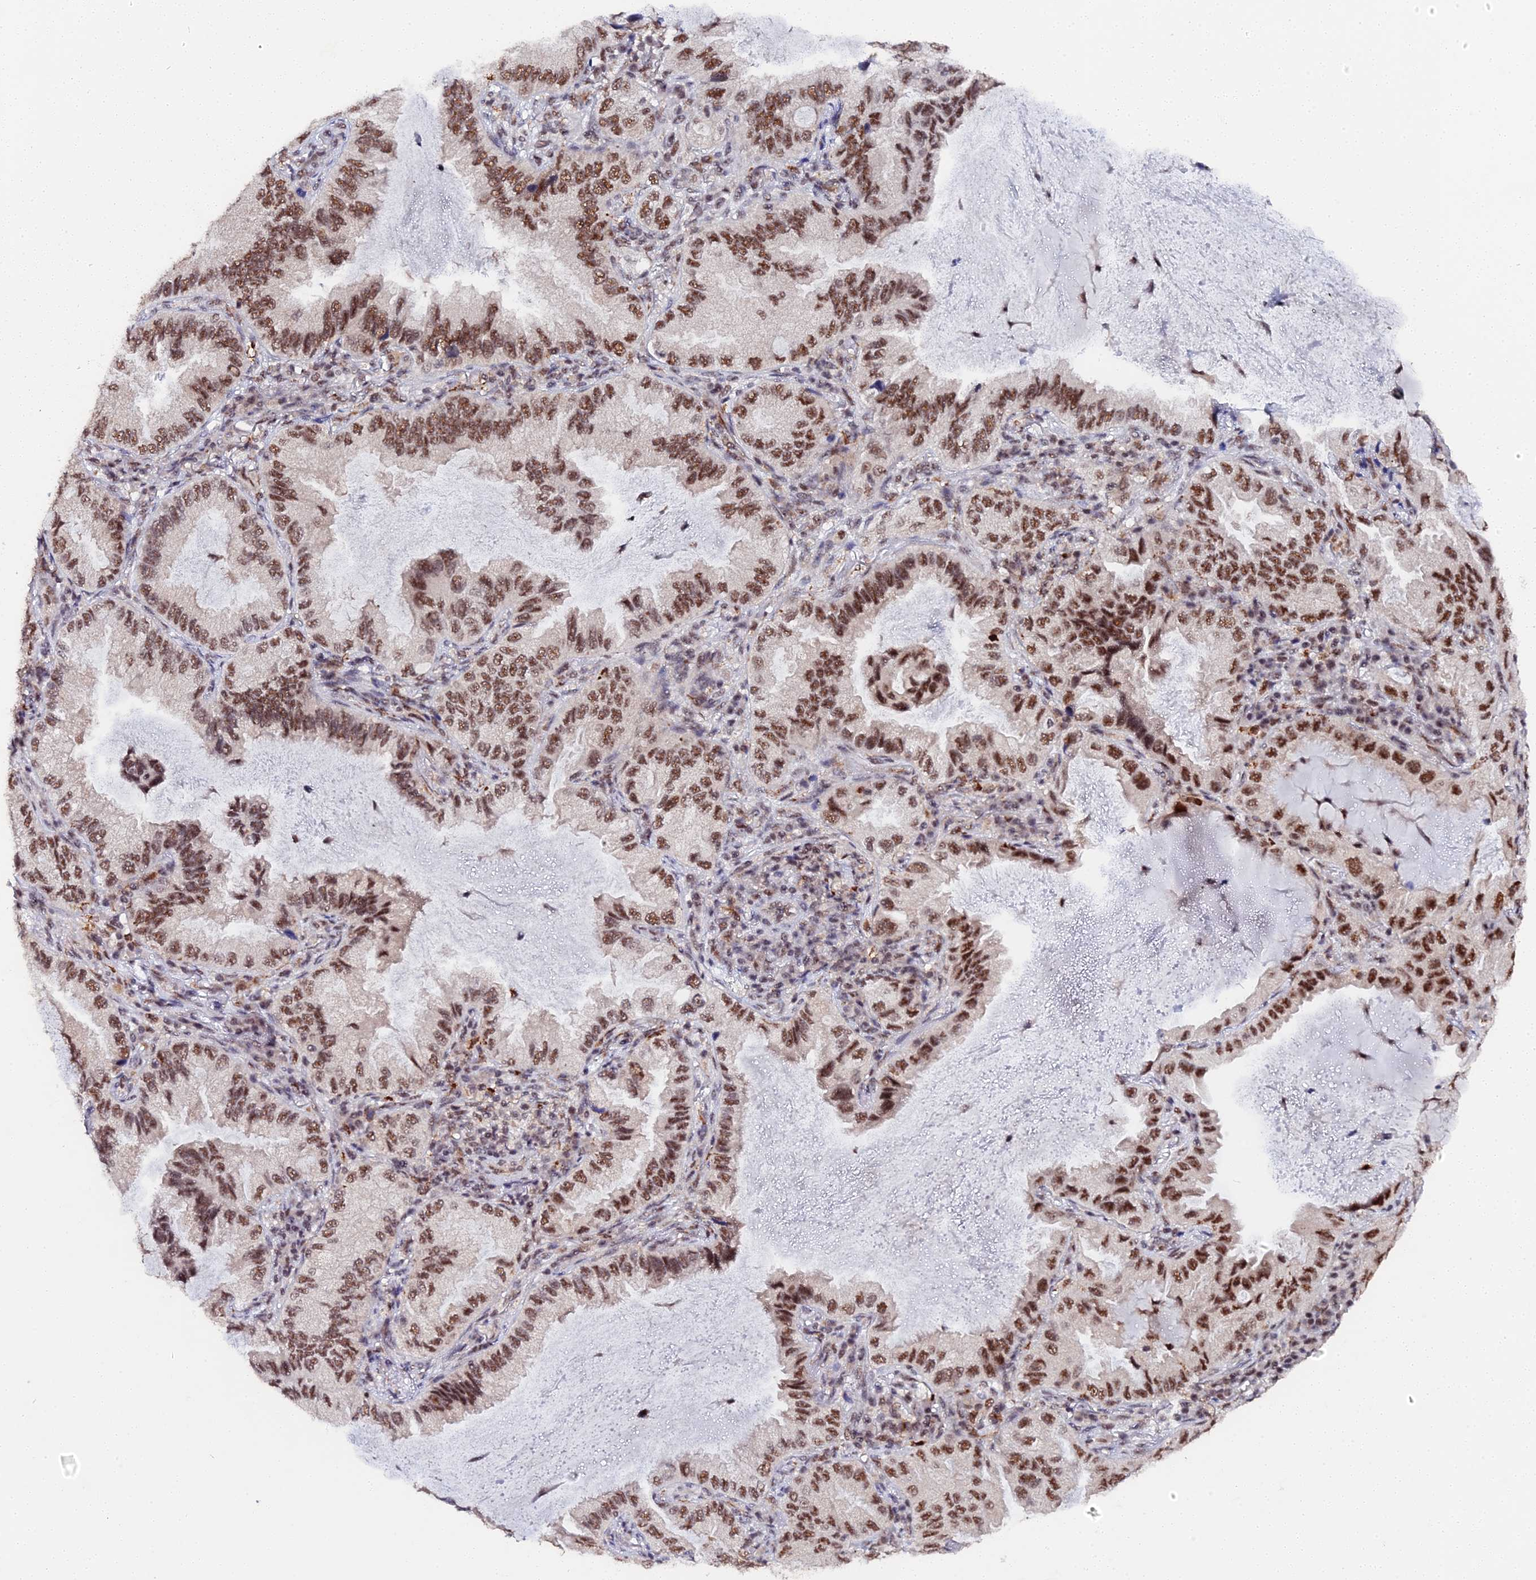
{"staining": {"intensity": "strong", "quantity": ">75%", "location": "nuclear"}, "tissue": "lung cancer", "cell_type": "Tumor cells", "image_type": "cancer", "snomed": [{"axis": "morphology", "description": "Adenocarcinoma, NOS"}, {"axis": "topography", "description": "Lung"}], "caption": "Lung cancer tissue displays strong nuclear expression in about >75% of tumor cells", "gene": "MAGOHB", "patient": {"sex": "female", "age": 69}}